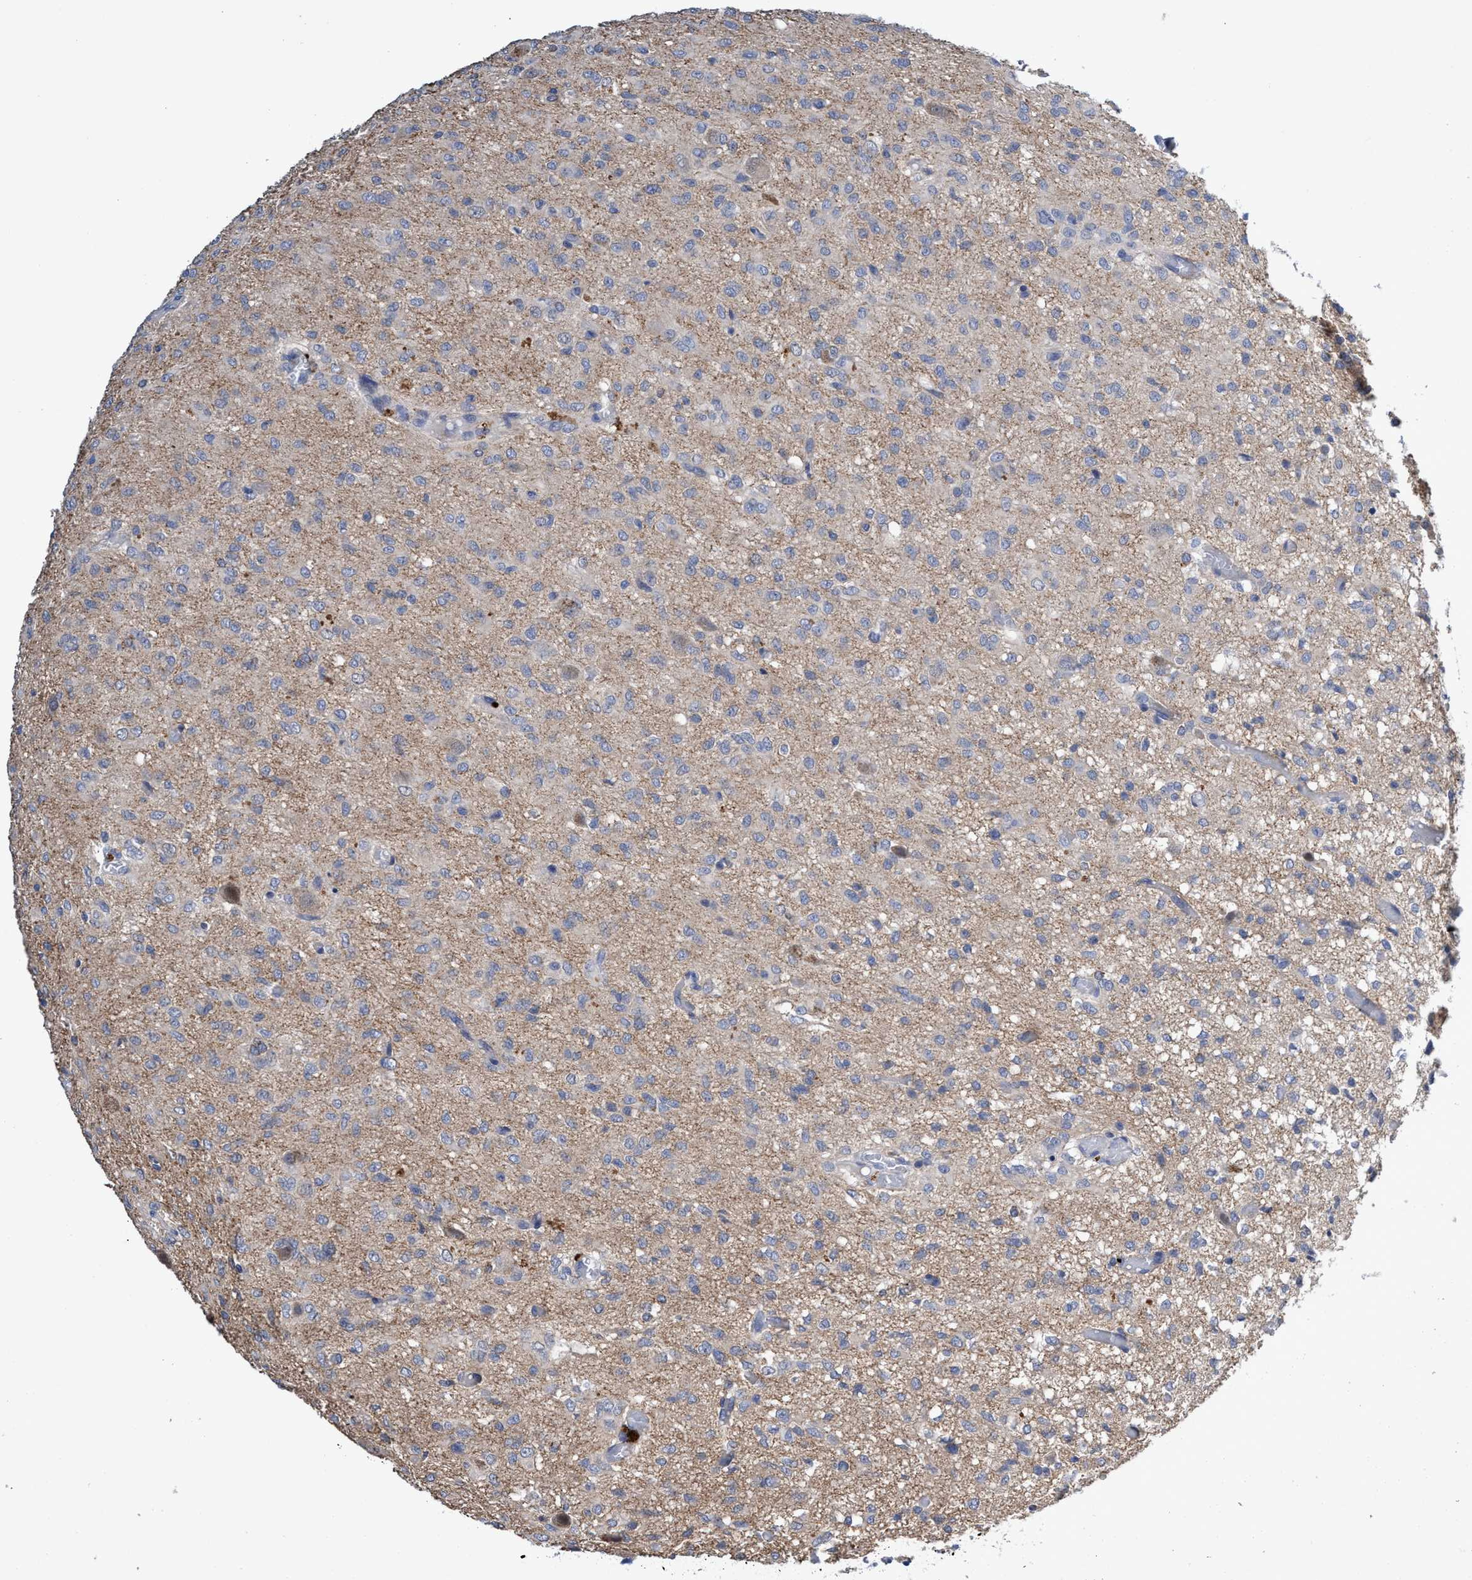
{"staining": {"intensity": "negative", "quantity": "none", "location": "none"}, "tissue": "glioma", "cell_type": "Tumor cells", "image_type": "cancer", "snomed": [{"axis": "morphology", "description": "Glioma, malignant, High grade"}, {"axis": "topography", "description": "Brain"}], "caption": "The photomicrograph displays no significant staining in tumor cells of glioma.", "gene": "SVEP1", "patient": {"sex": "female", "age": 59}}